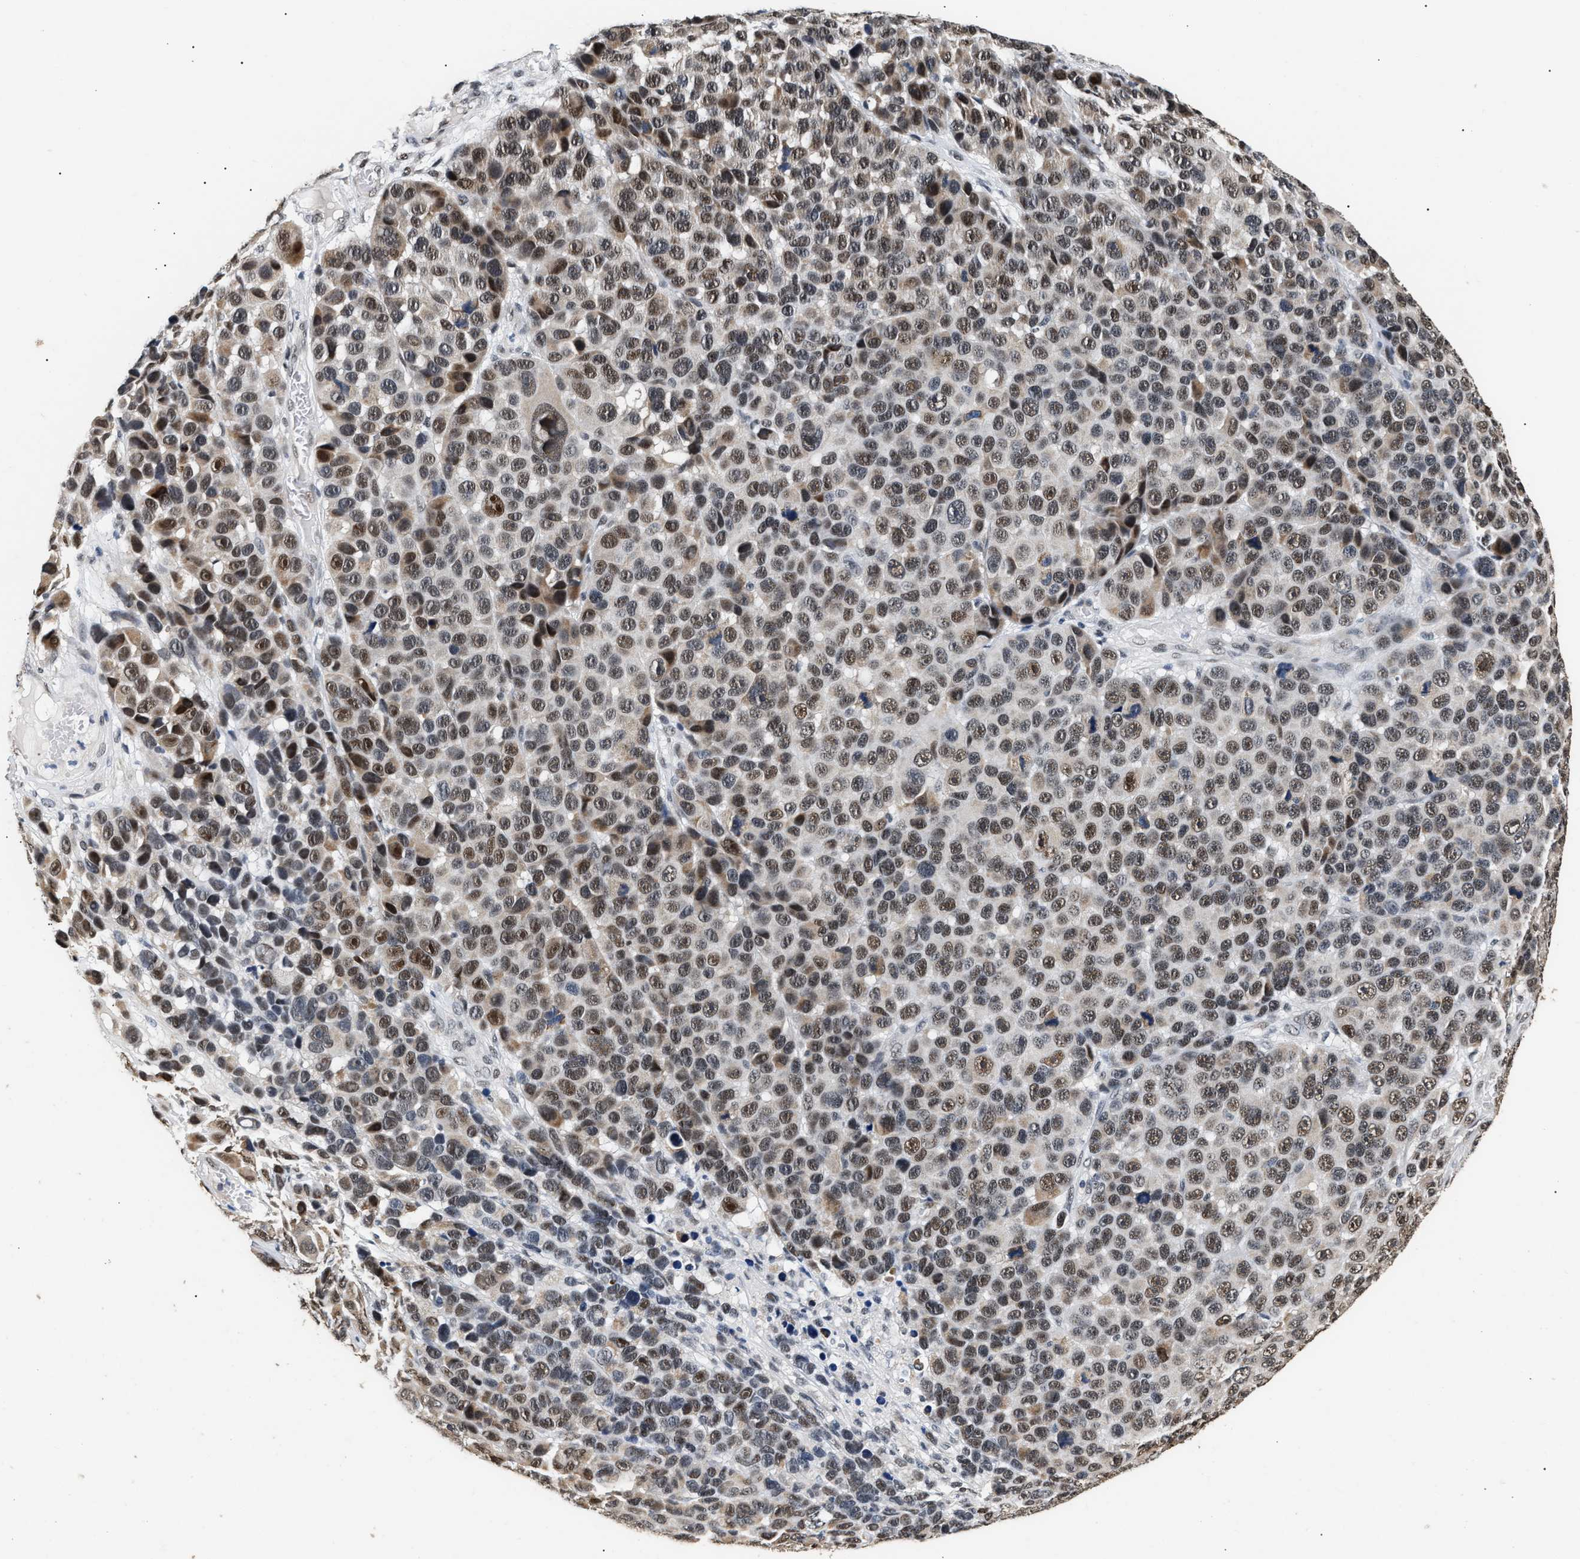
{"staining": {"intensity": "moderate", "quantity": ">75%", "location": "nuclear"}, "tissue": "melanoma", "cell_type": "Tumor cells", "image_type": "cancer", "snomed": [{"axis": "morphology", "description": "Malignant melanoma, NOS"}, {"axis": "topography", "description": "Skin"}], "caption": "Tumor cells exhibit medium levels of moderate nuclear expression in approximately >75% of cells in human malignant melanoma. (DAB (3,3'-diaminobenzidine) IHC with brightfield microscopy, high magnification).", "gene": "THOC1", "patient": {"sex": "male", "age": 53}}